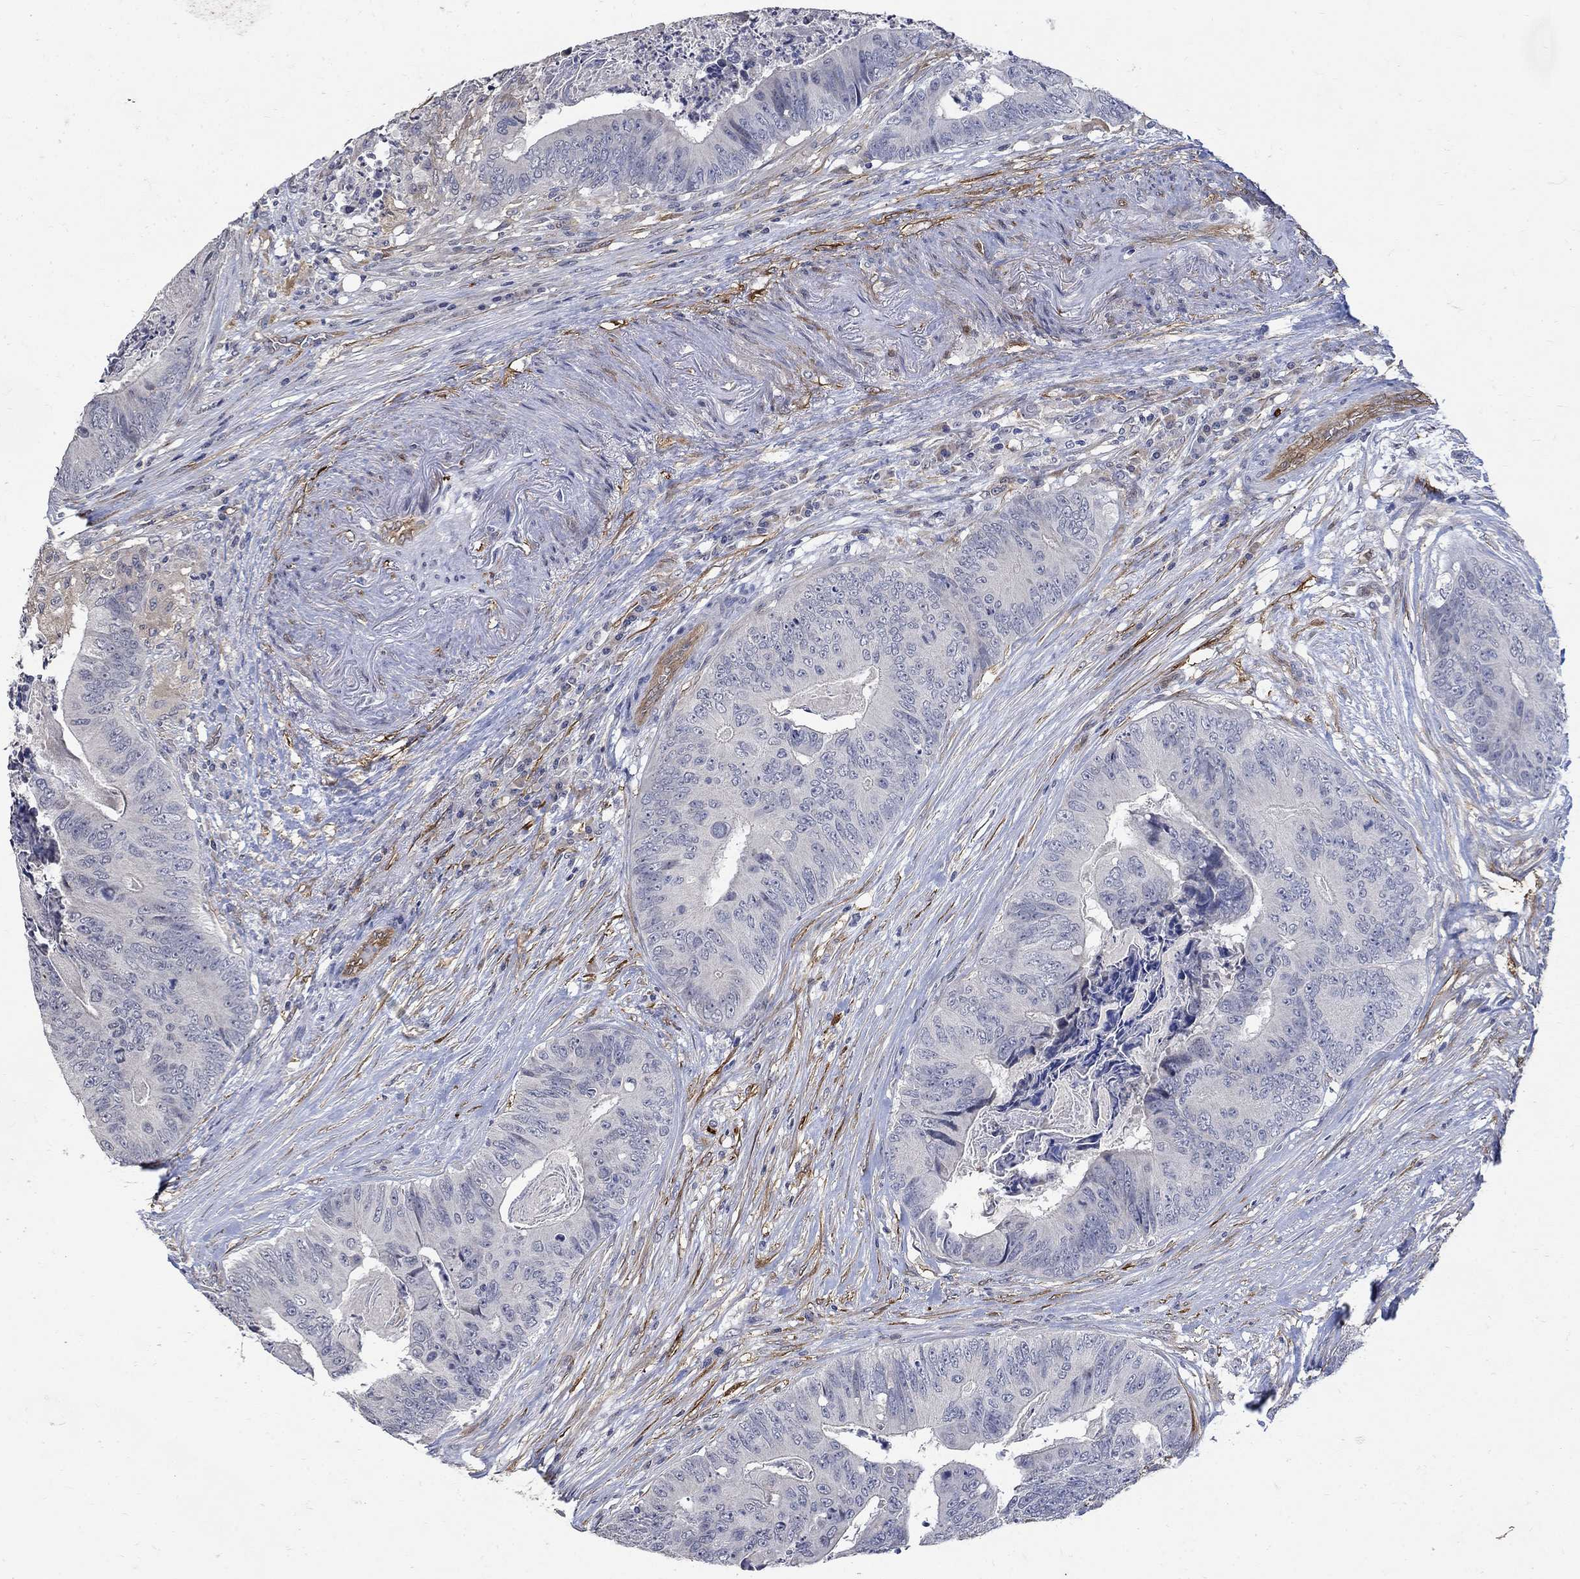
{"staining": {"intensity": "negative", "quantity": "none", "location": "none"}, "tissue": "colorectal cancer", "cell_type": "Tumor cells", "image_type": "cancer", "snomed": [{"axis": "morphology", "description": "Adenocarcinoma, NOS"}, {"axis": "topography", "description": "Colon"}], "caption": "Immunohistochemical staining of colorectal cancer exhibits no significant expression in tumor cells.", "gene": "TGM2", "patient": {"sex": "male", "age": 84}}